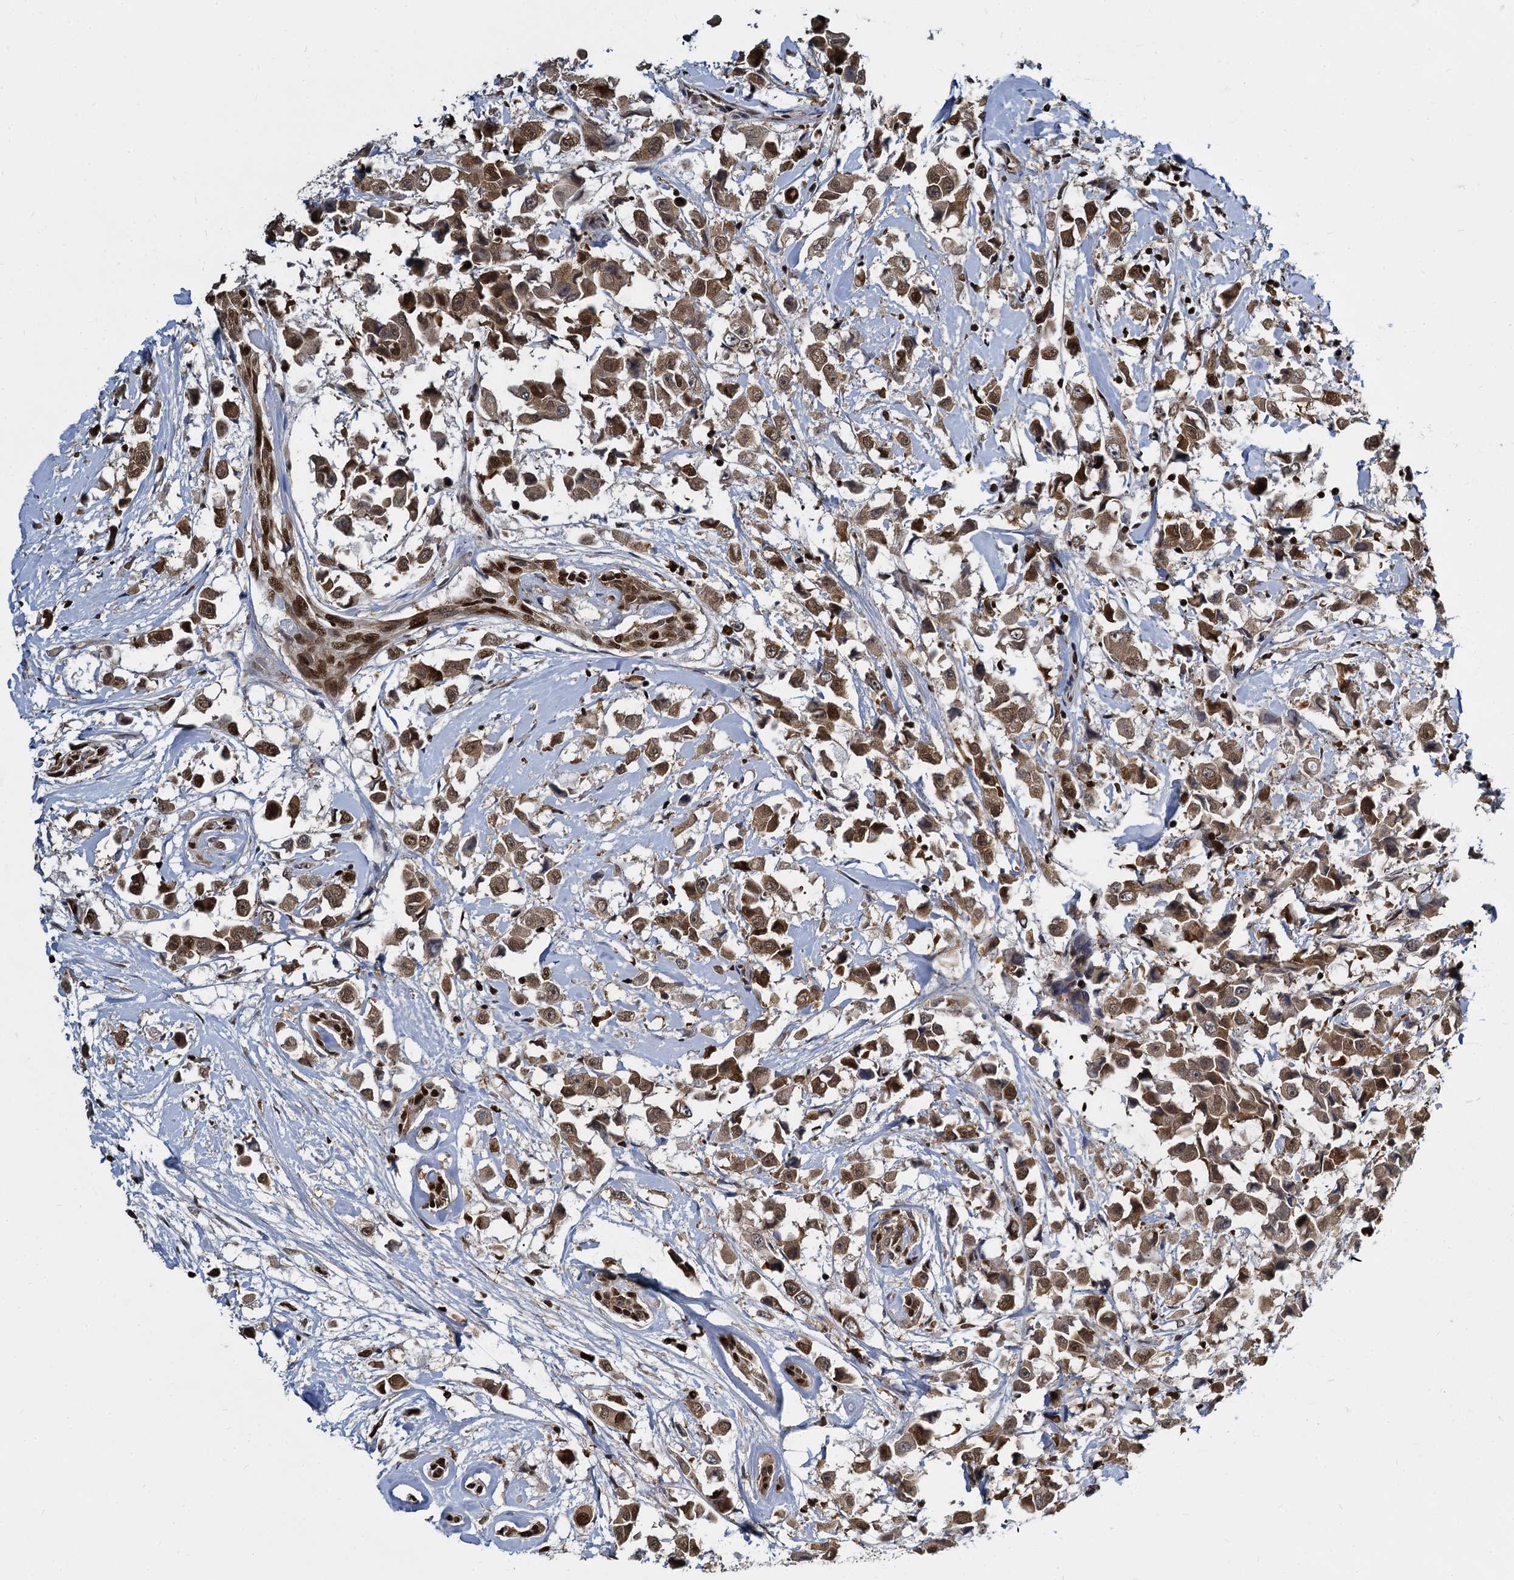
{"staining": {"intensity": "moderate", "quantity": ">75%", "location": "cytoplasmic/membranous,nuclear"}, "tissue": "breast cancer", "cell_type": "Tumor cells", "image_type": "cancer", "snomed": [{"axis": "morphology", "description": "Duct carcinoma"}, {"axis": "topography", "description": "Breast"}], "caption": "IHC (DAB) staining of intraductal carcinoma (breast) demonstrates moderate cytoplasmic/membranous and nuclear protein expression in approximately >75% of tumor cells.", "gene": "DCPS", "patient": {"sex": "female", "age": 61}}